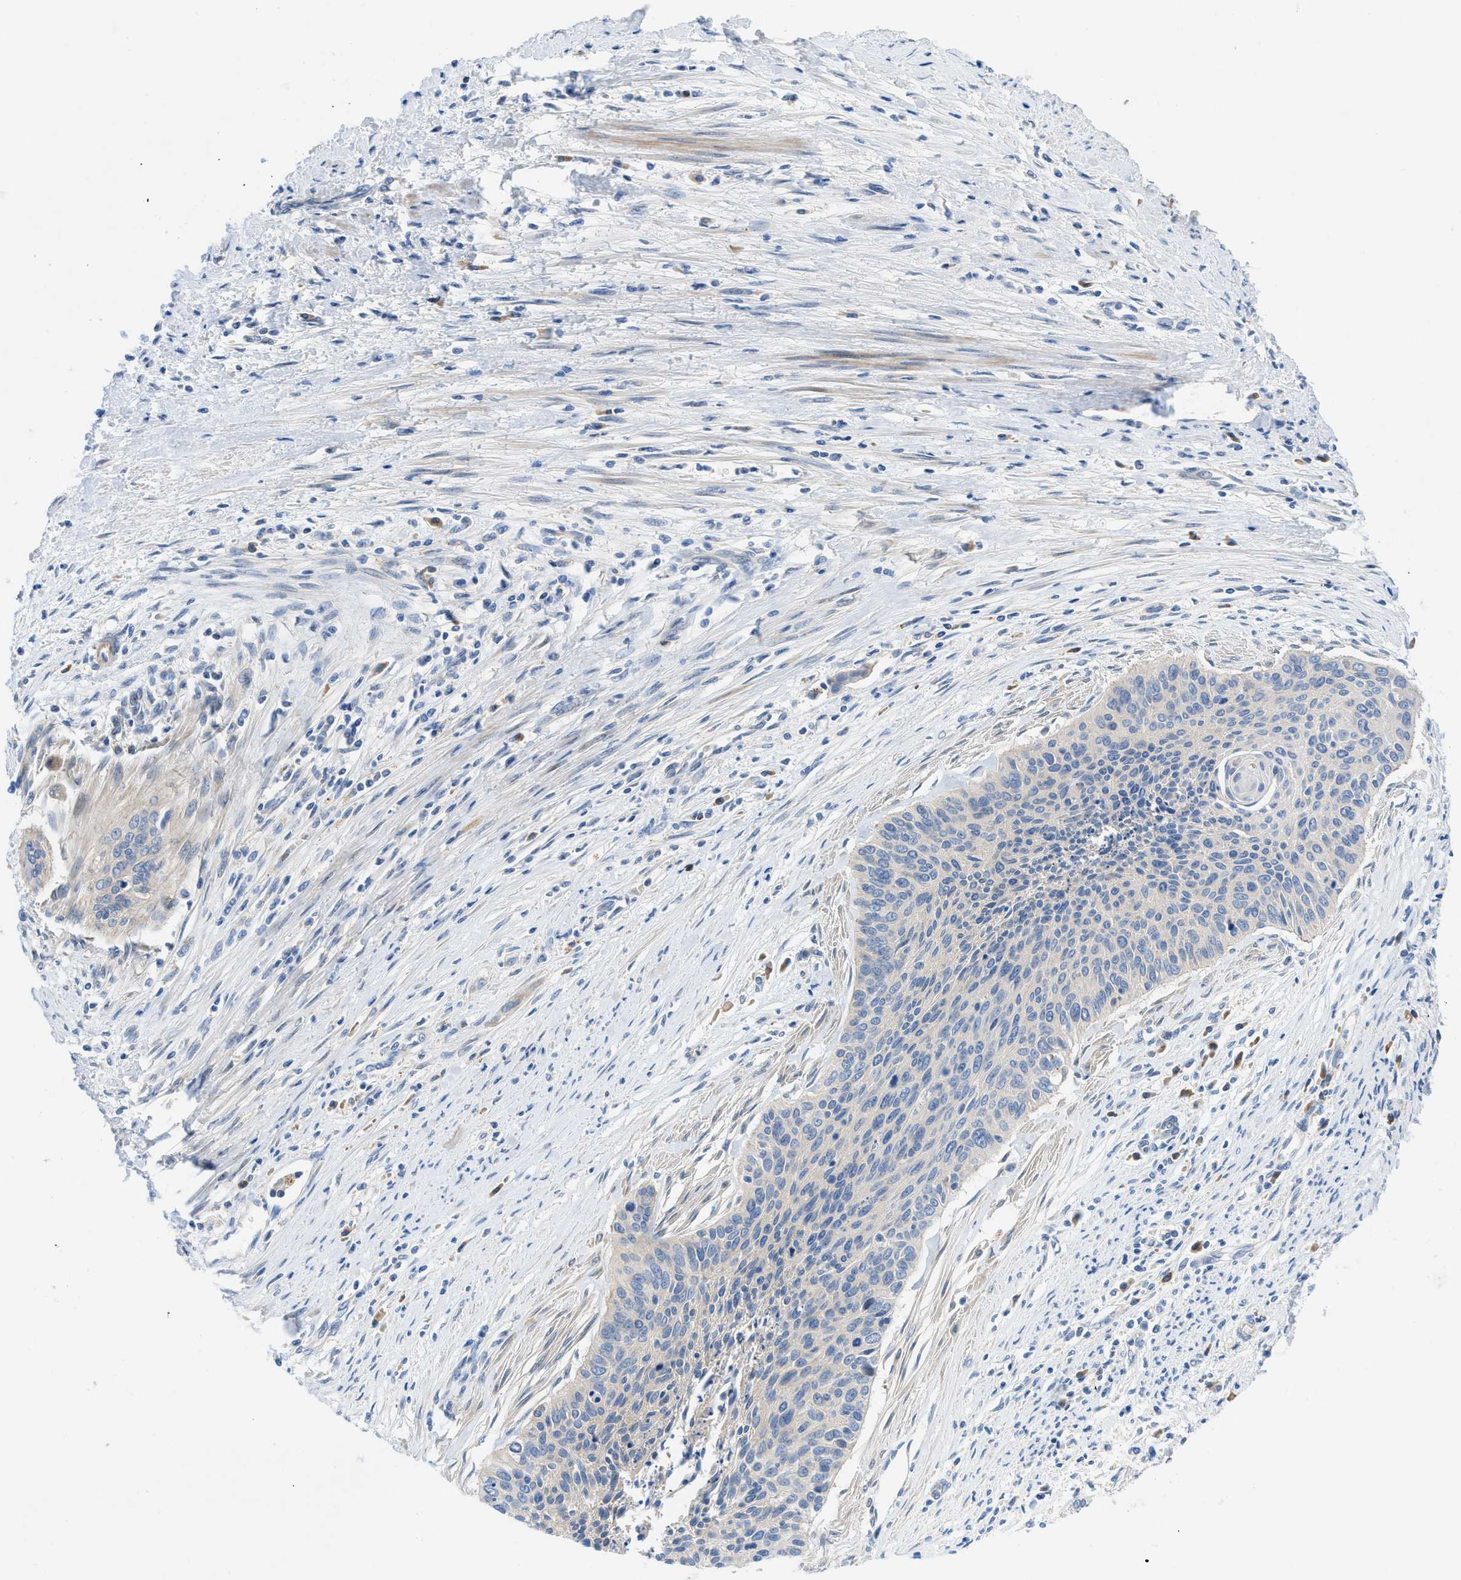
{"staining": {"intensity": "negative", "quantity": "none", "location": "none"}, "tissue": "cervical cancer", "cell_type": "Tumor cells", "image_type": "cancer", "snomed": [{"axis": "morphology", "description": "Squamous cell carcinoma, NOS"}, {"axis": "topography", "description": "Cervix"}], "caption": "Immunohistochemical staining of human cervical squamous cell carcinoma demonstrates no significant expression in tumor cells.", "gene": "TMEM248", "patient": {"sex": "female", "age": 55}}